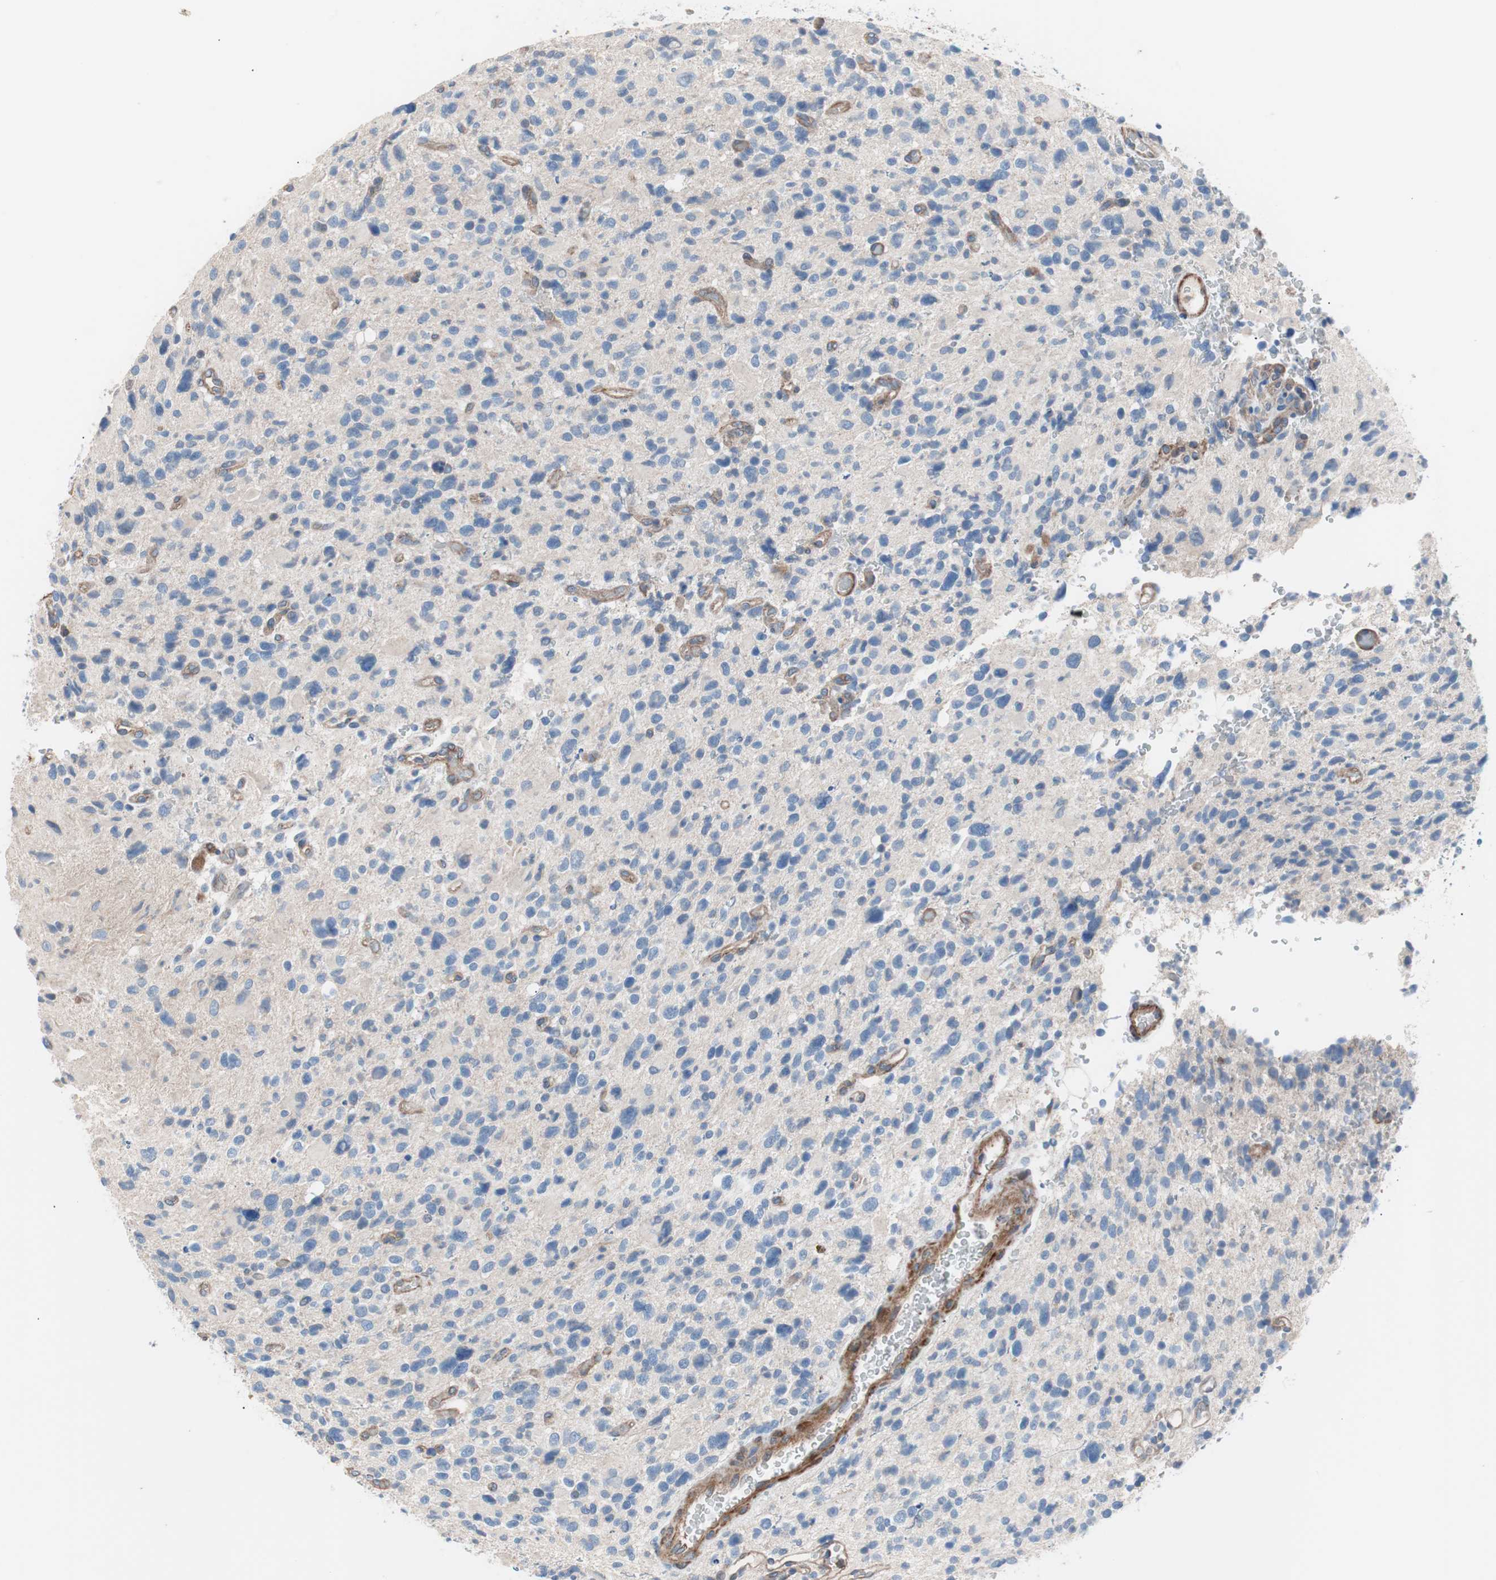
{"staining": {"intensity": "negative", "quantity": "none", "location": "none"}, "tissue": "glioma", "cell_type": "Tumor cells", "image_type": "cancer", "snomed": [{"axis": "morphology", "description": "Glioma, malignant, High grade"}, {"axis": "topography", "description": "Brain"}], "caption": "This is an IHC image of malignant high-grade glioma. There is no positivity in tumor cells.", "gene": "GPR160", "patient": {"sex": "male", "age": 48}}